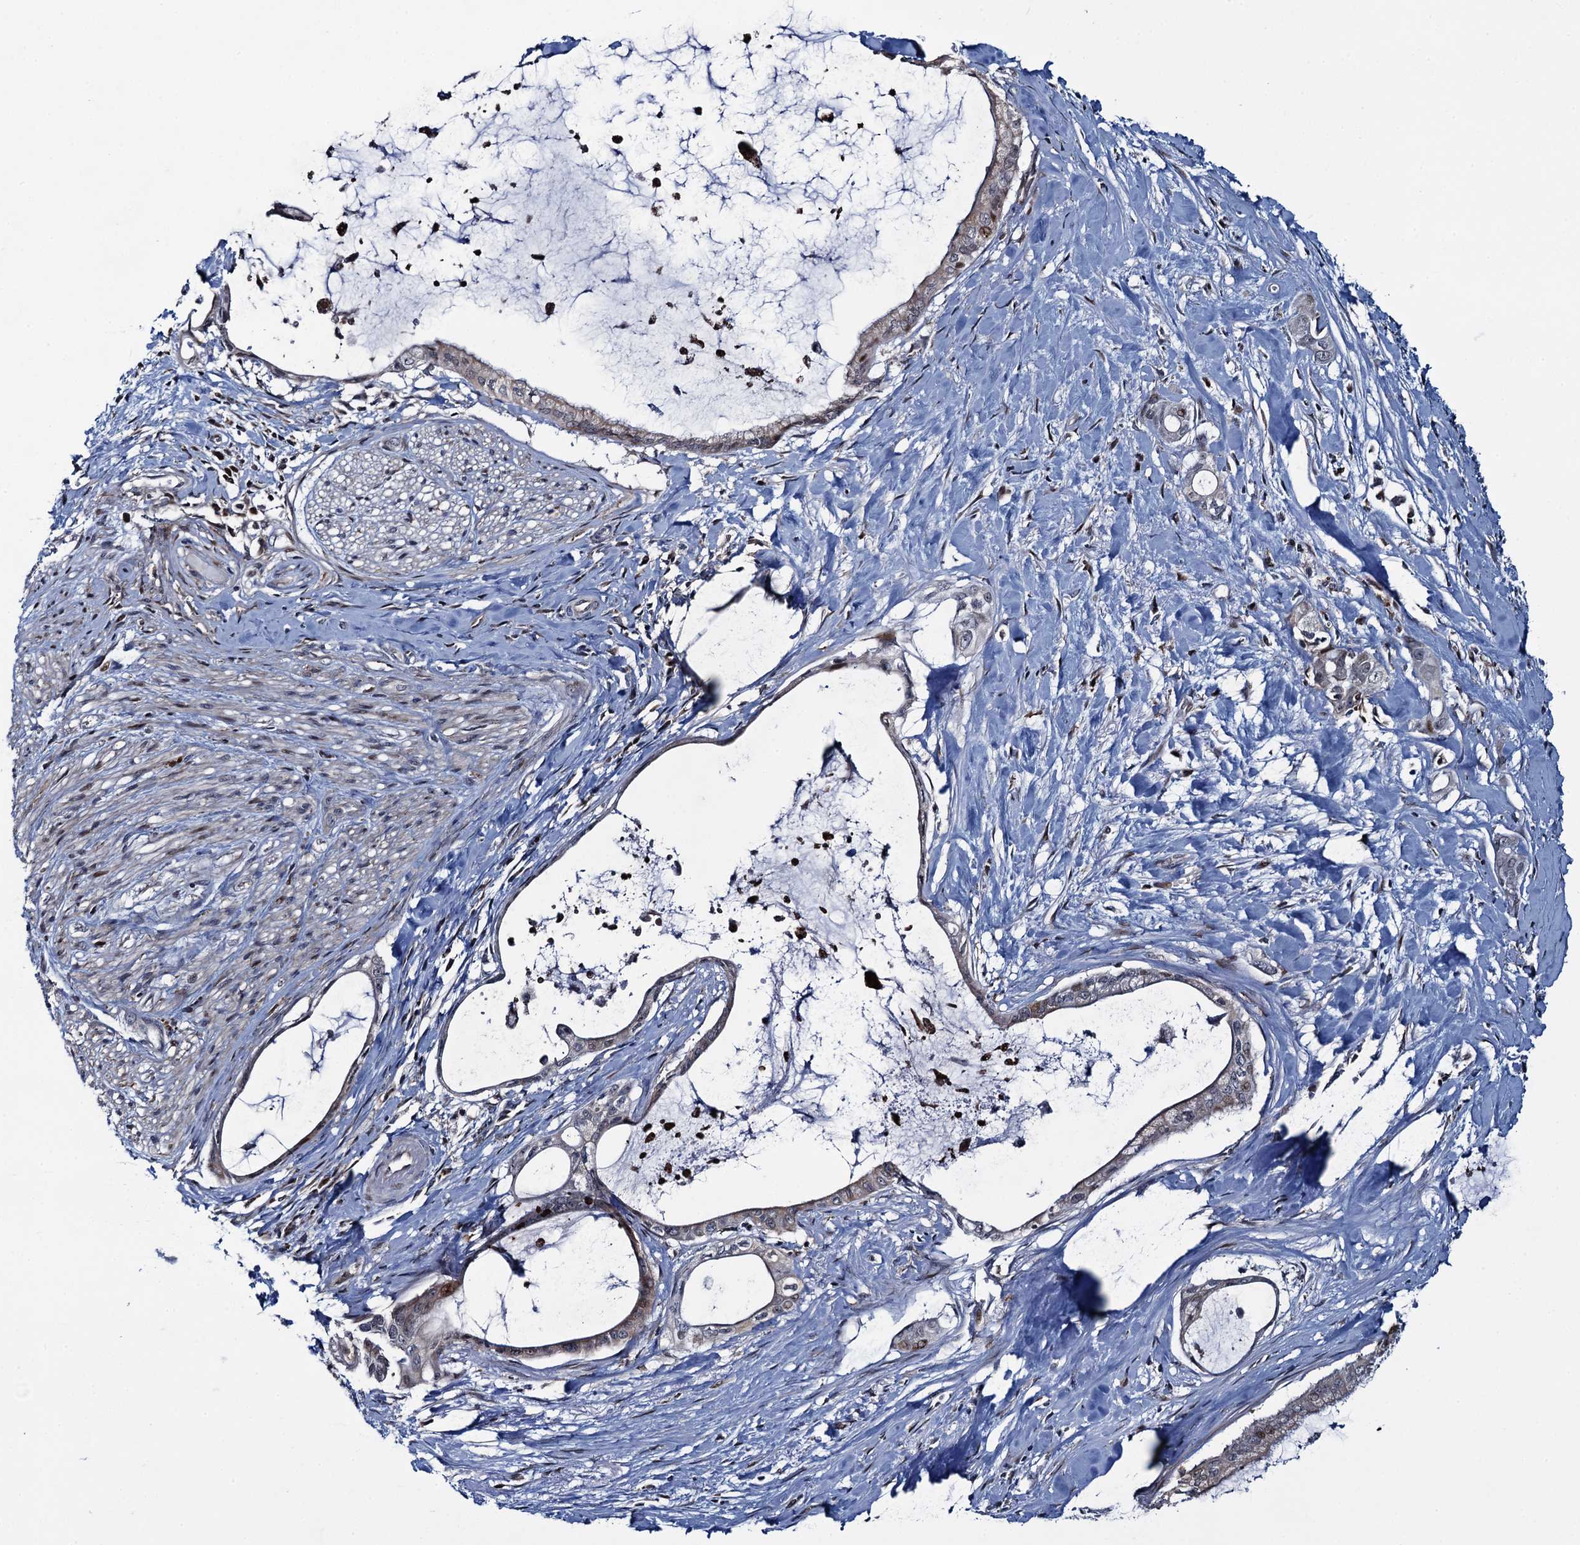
{"staining": {"intensity": "weak", "quantity": "<25%", "location": "nuclear"}, "tissue": "pancreatic cancer", "cell_type": "Tumor cells", "image_type": "cancer", "snomed": [{"axis": "morphology", "description": "Adenocarcinoma, NOS"}, {"axis": "topography", "description": "Pancreas"}], "caption": "IHC micrograph of neoplastic tissue: human pancreatic cancer stained with DAB exhibits no significant protein expression in tumor cells. (Immunohistochemistry (ihc), brightfield microscopy, high magnification).", "gene": "CCDC102A", "patient": {"sex": "male", "age": 72}}